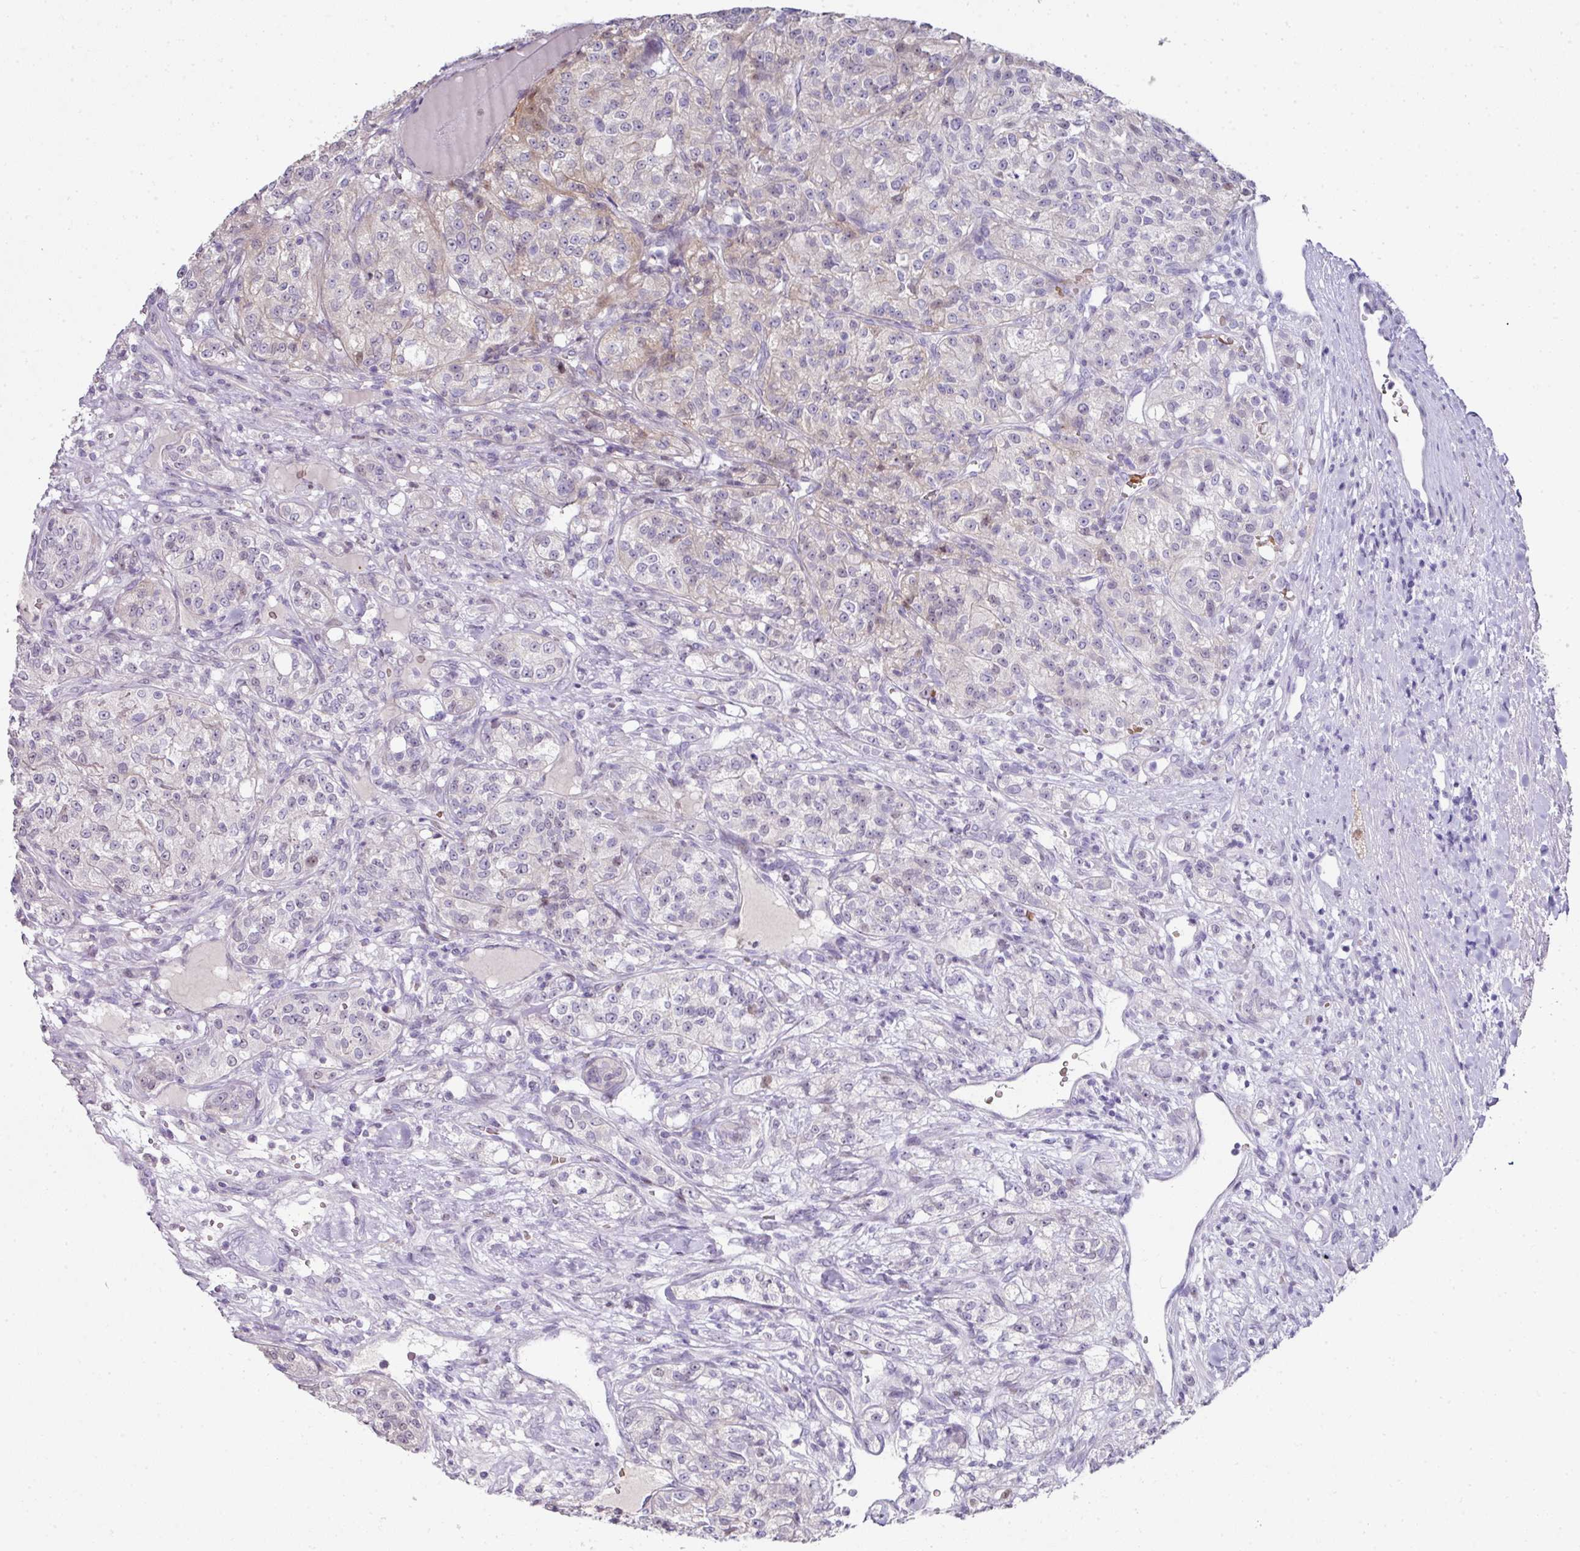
{"staining": {"intensity": "negative", "quantity": "none", "location": "none"}, "tissue": "renal cancer", "cell_type": "Tumor cells", "image_type": "cancer", "snomed": [{"axis": "morphology", "description": "Adenocarcinoma, NOS"}, {"axis": "topography", "description": "Kidney"}], "caption": "This is a histopathology image of IHC staining of renal cancer, which shows no staining in tumor cells.", "gene": "ANKRD18A", "patient": {"sex": "female", "age": 63}}